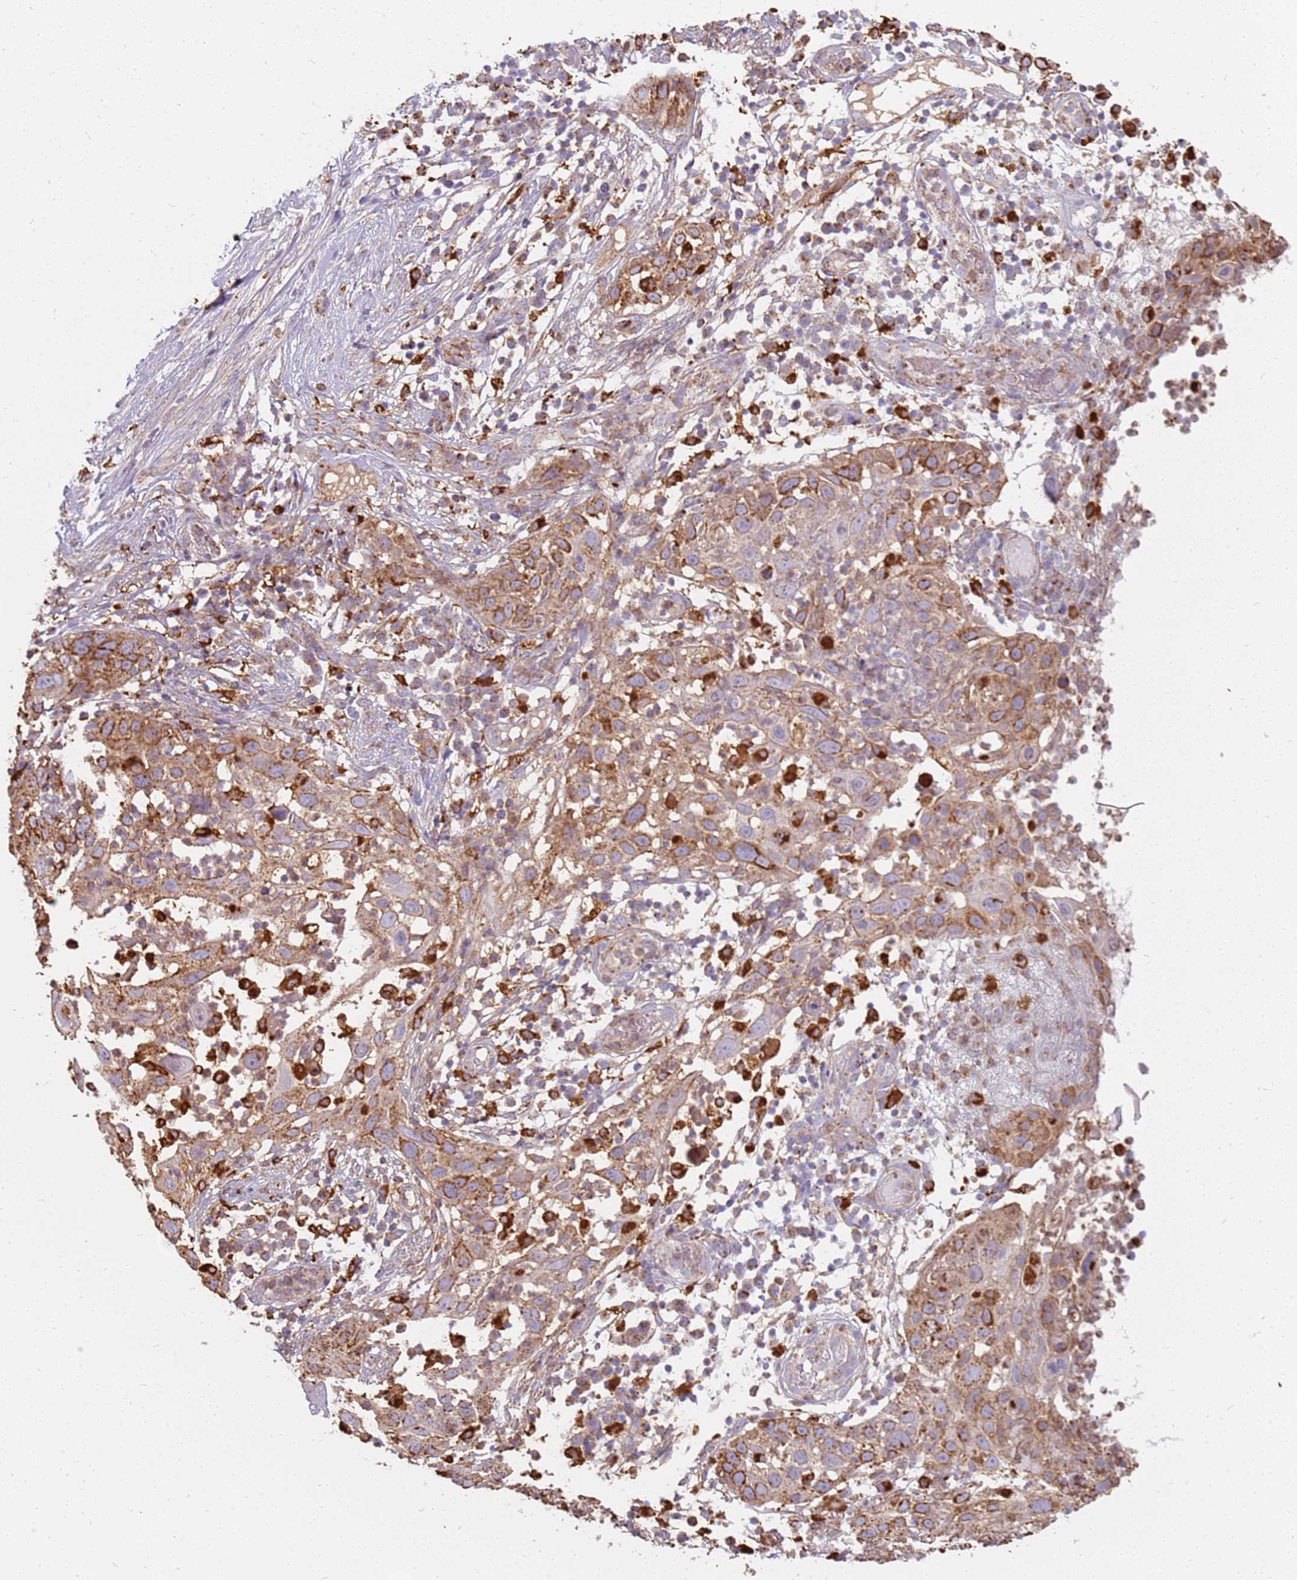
{"staining": {"intensity": "moderate", "quantity": ">75%", "location": "cytoplasmic/membranous"}, "tissue": "skin cancer", "cell_type": "Tumor cells", "image_type": "cancer", "snomed": [{"axis": "morphology", "description": "Squamous cell carcinoma, NOS"}, {"axis": "topography", "description": "Skin"}], "caption": "Protein staining of skin cancer tissue demonstrates moderate cytoplasmic/membranous staining in approximately >75% of tumor cells. The staining is performed using DAB (3,3'-diaminobenzidine) brown chromogen to label protein expression. The nuclei are counter-stained blue using hematoxylin.", "gene": "TMEM229B", "patient": {"sex": "female", "age": 44}}